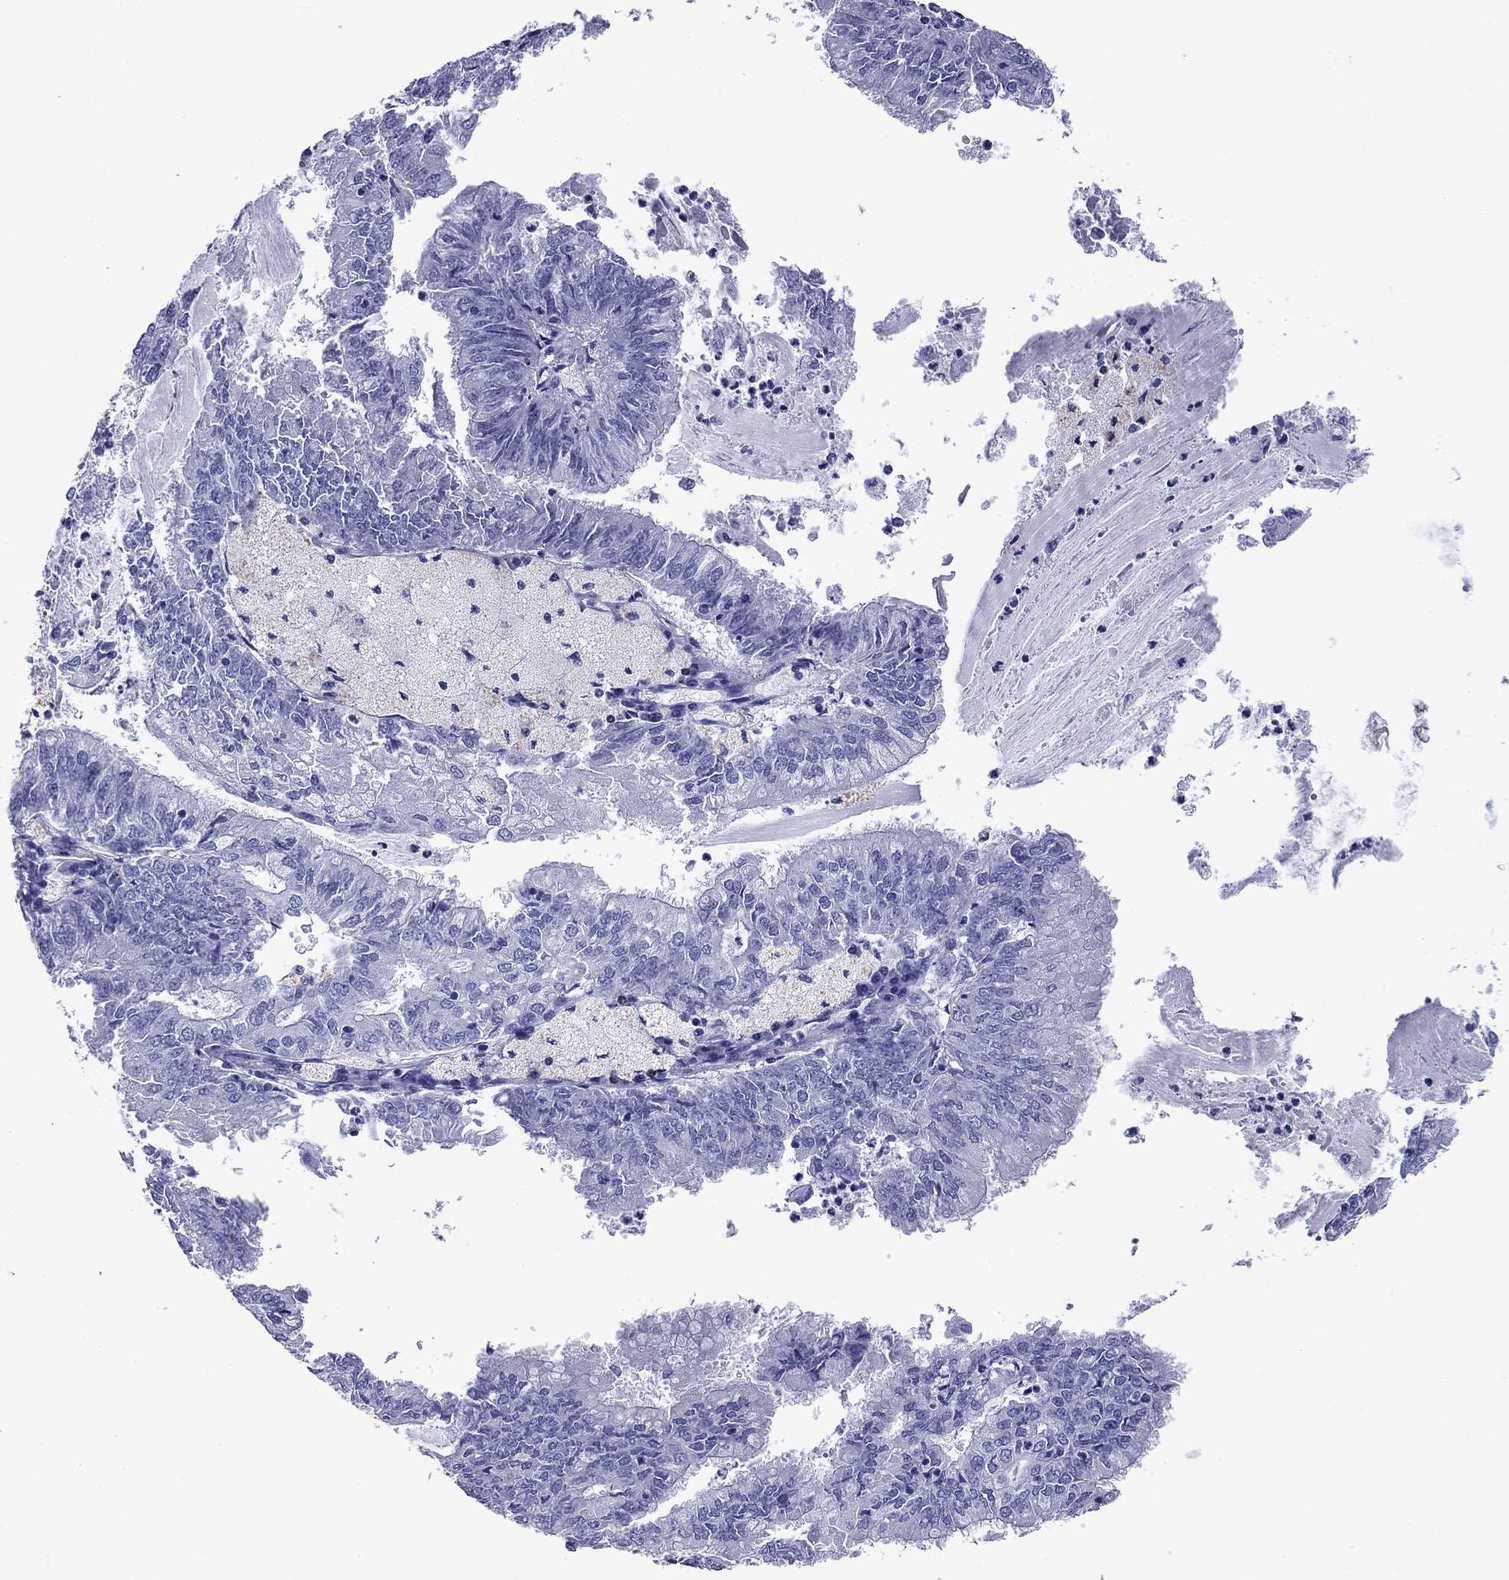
{"staining": {"intensity": "negative", "quantity": "none", "location": "none"}, "tissue": "endometrial cancer", "cell_type": "Tumor cells", "image_type": "cancer", "snomed": [{"axis": "morphology", "description": "Adenocarcinoma, NOS"}, {"axis": "topography", "description": "Endometrium"}], "caption": "The IHC histopathology image has no significant staining in tumor cells of adenocarcinoma (endometrial) tissue.", "gene": "GZMK", "patient": {"sex": "female", "age": 57}}